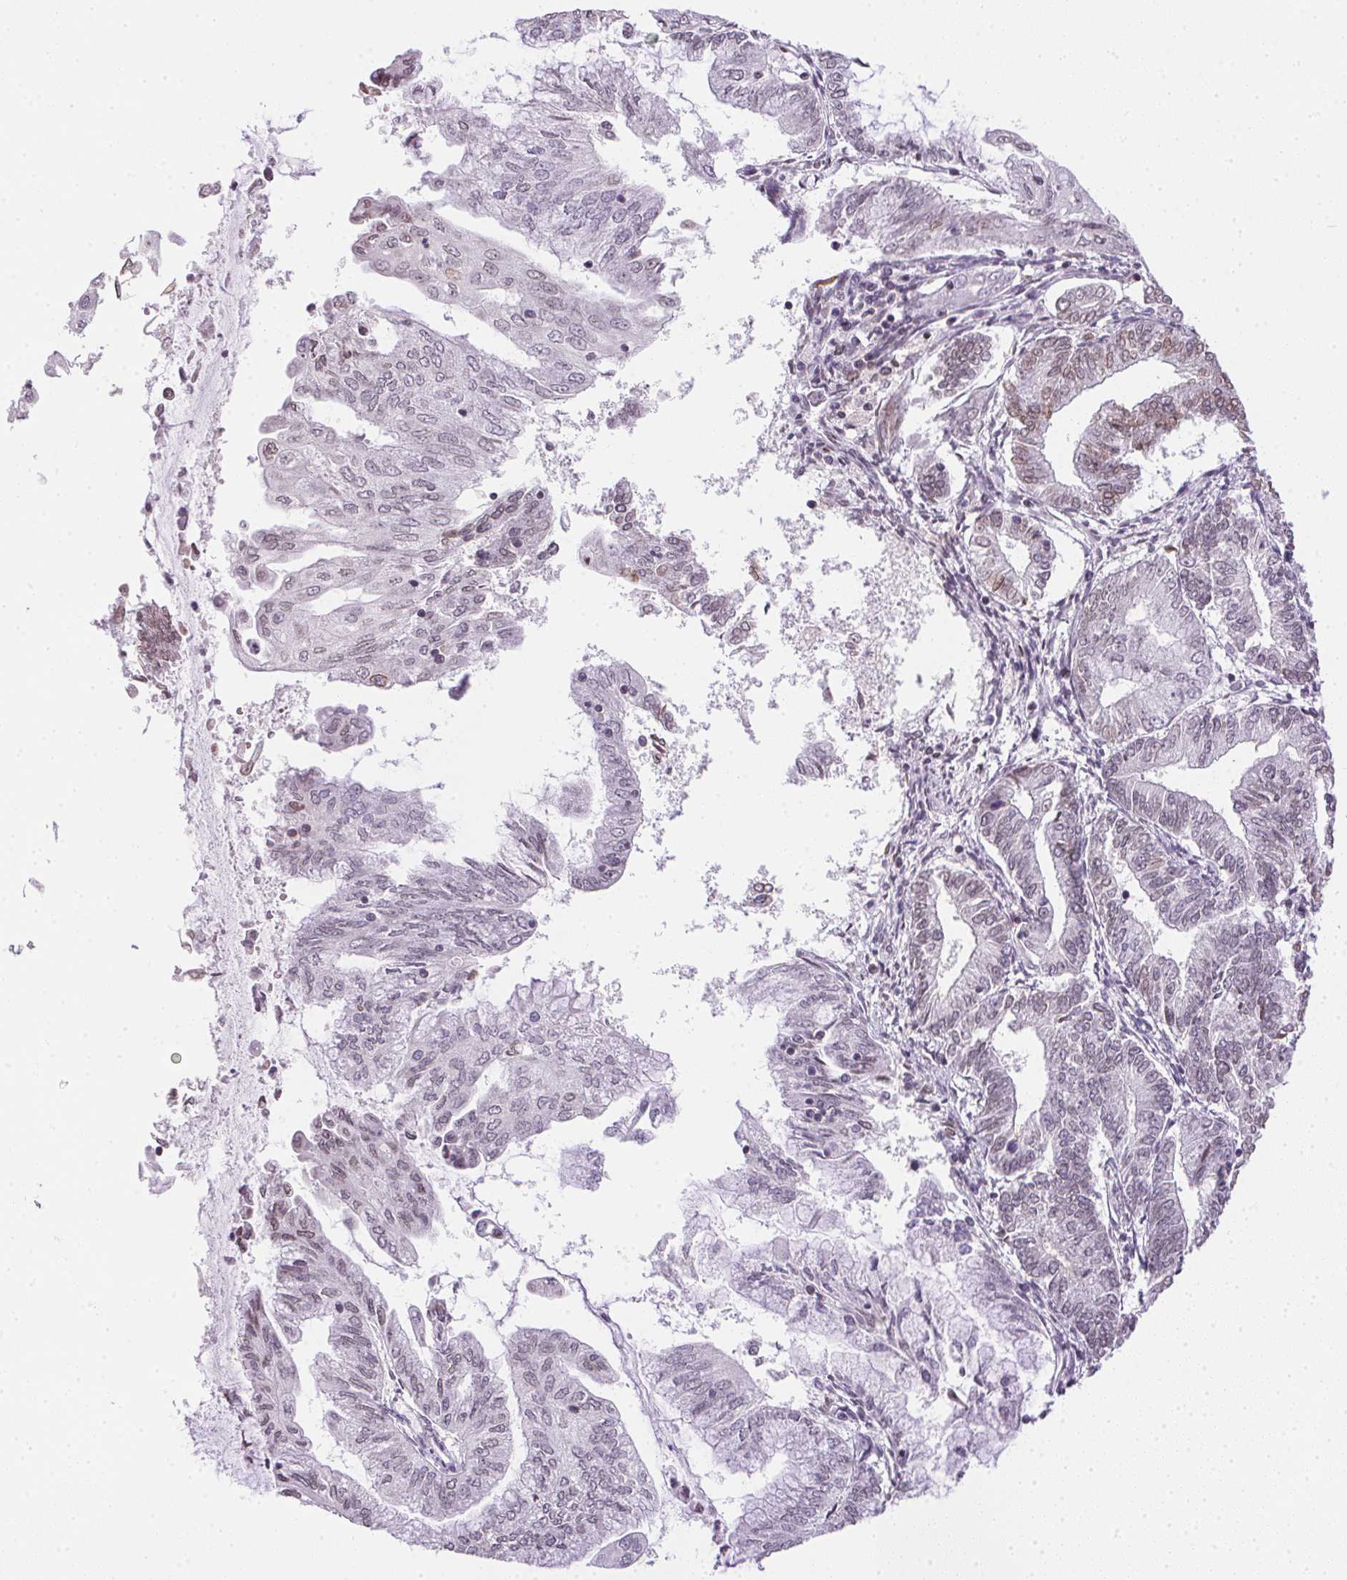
{"staining": {"intensity": "negative", "quantity": "none", "location": "none"}, "tissue": "endometrial cancer", "cell_type": "Tumor cells", "image_type": "cancer", "snomed": [{"axis": "morphology", "description": "Adenocarcinoma, NOS"}, {"axis": "topography", "description": "Endometrium"}], "caption": "Tumor cells are negative for protein expression in human endometrial cancer.", "gene": "PRL", "patient": {"sex": "female", "age": 55}}